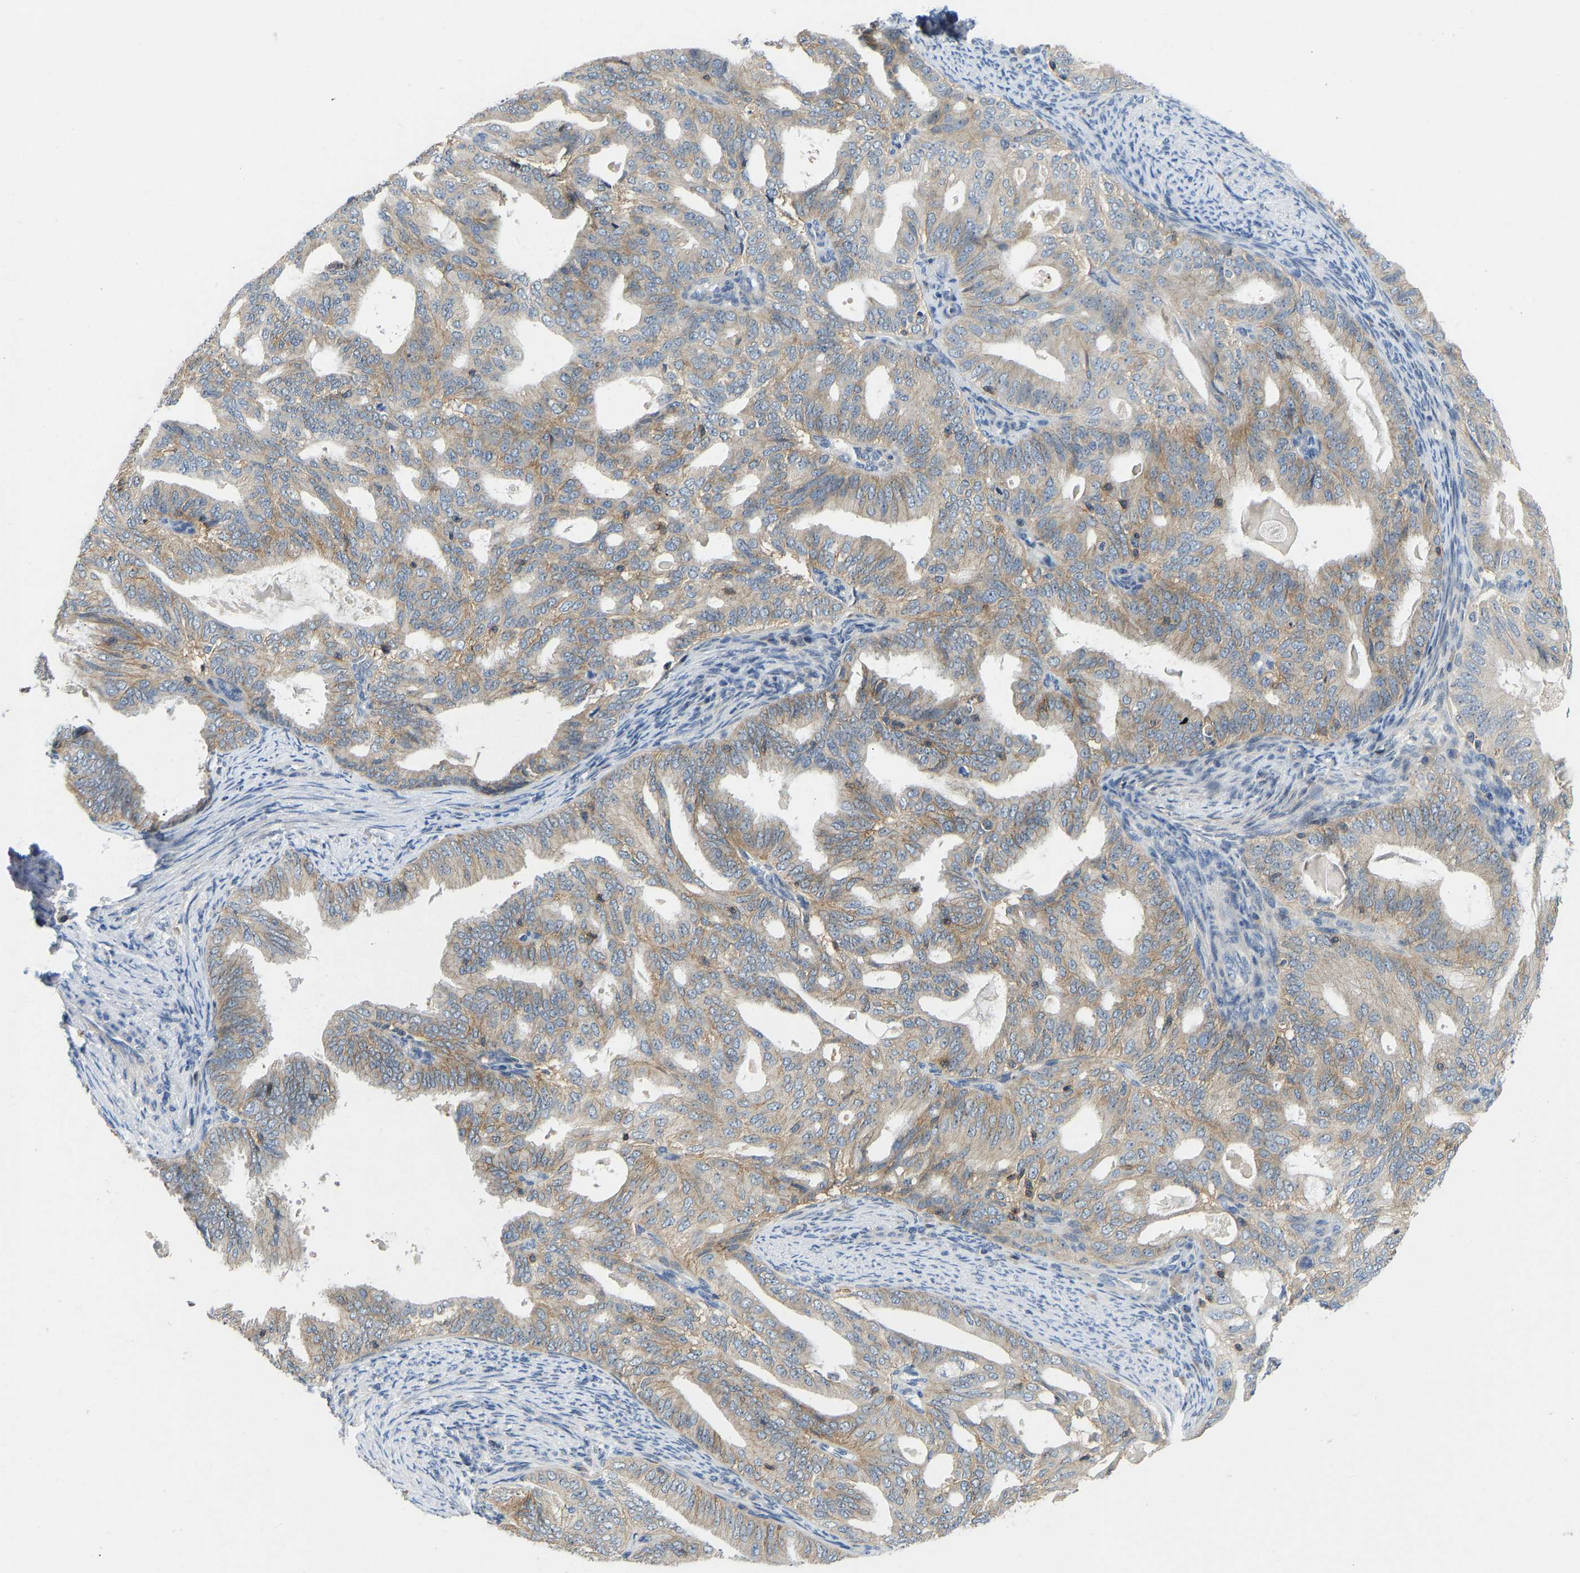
{"staining": {"intensity": "moderate", "quantity": "25%-75%", "location": "cytoplasmic/membranous"}, "tissue": "endometrial cancer", "cell_type": "Tumor cells", "image_type": "cancer", "snomed": [{"axis": "morphology", "description": "Adenocarcinoma, NOS"}, {"axis": "topography", "description": "Endometrium"}], "caption": "This photomicrograph demonstrates endometrial cancer (adenocarcinoma) stained with IHC to label a protein in brown. The cytoplasmic/membranous of tumor cells show moderate positivity for the protein. Nuclei are counter-stained blue.", "gene": "NDRG3", "patient": {"sex": "female", "age": 58}}